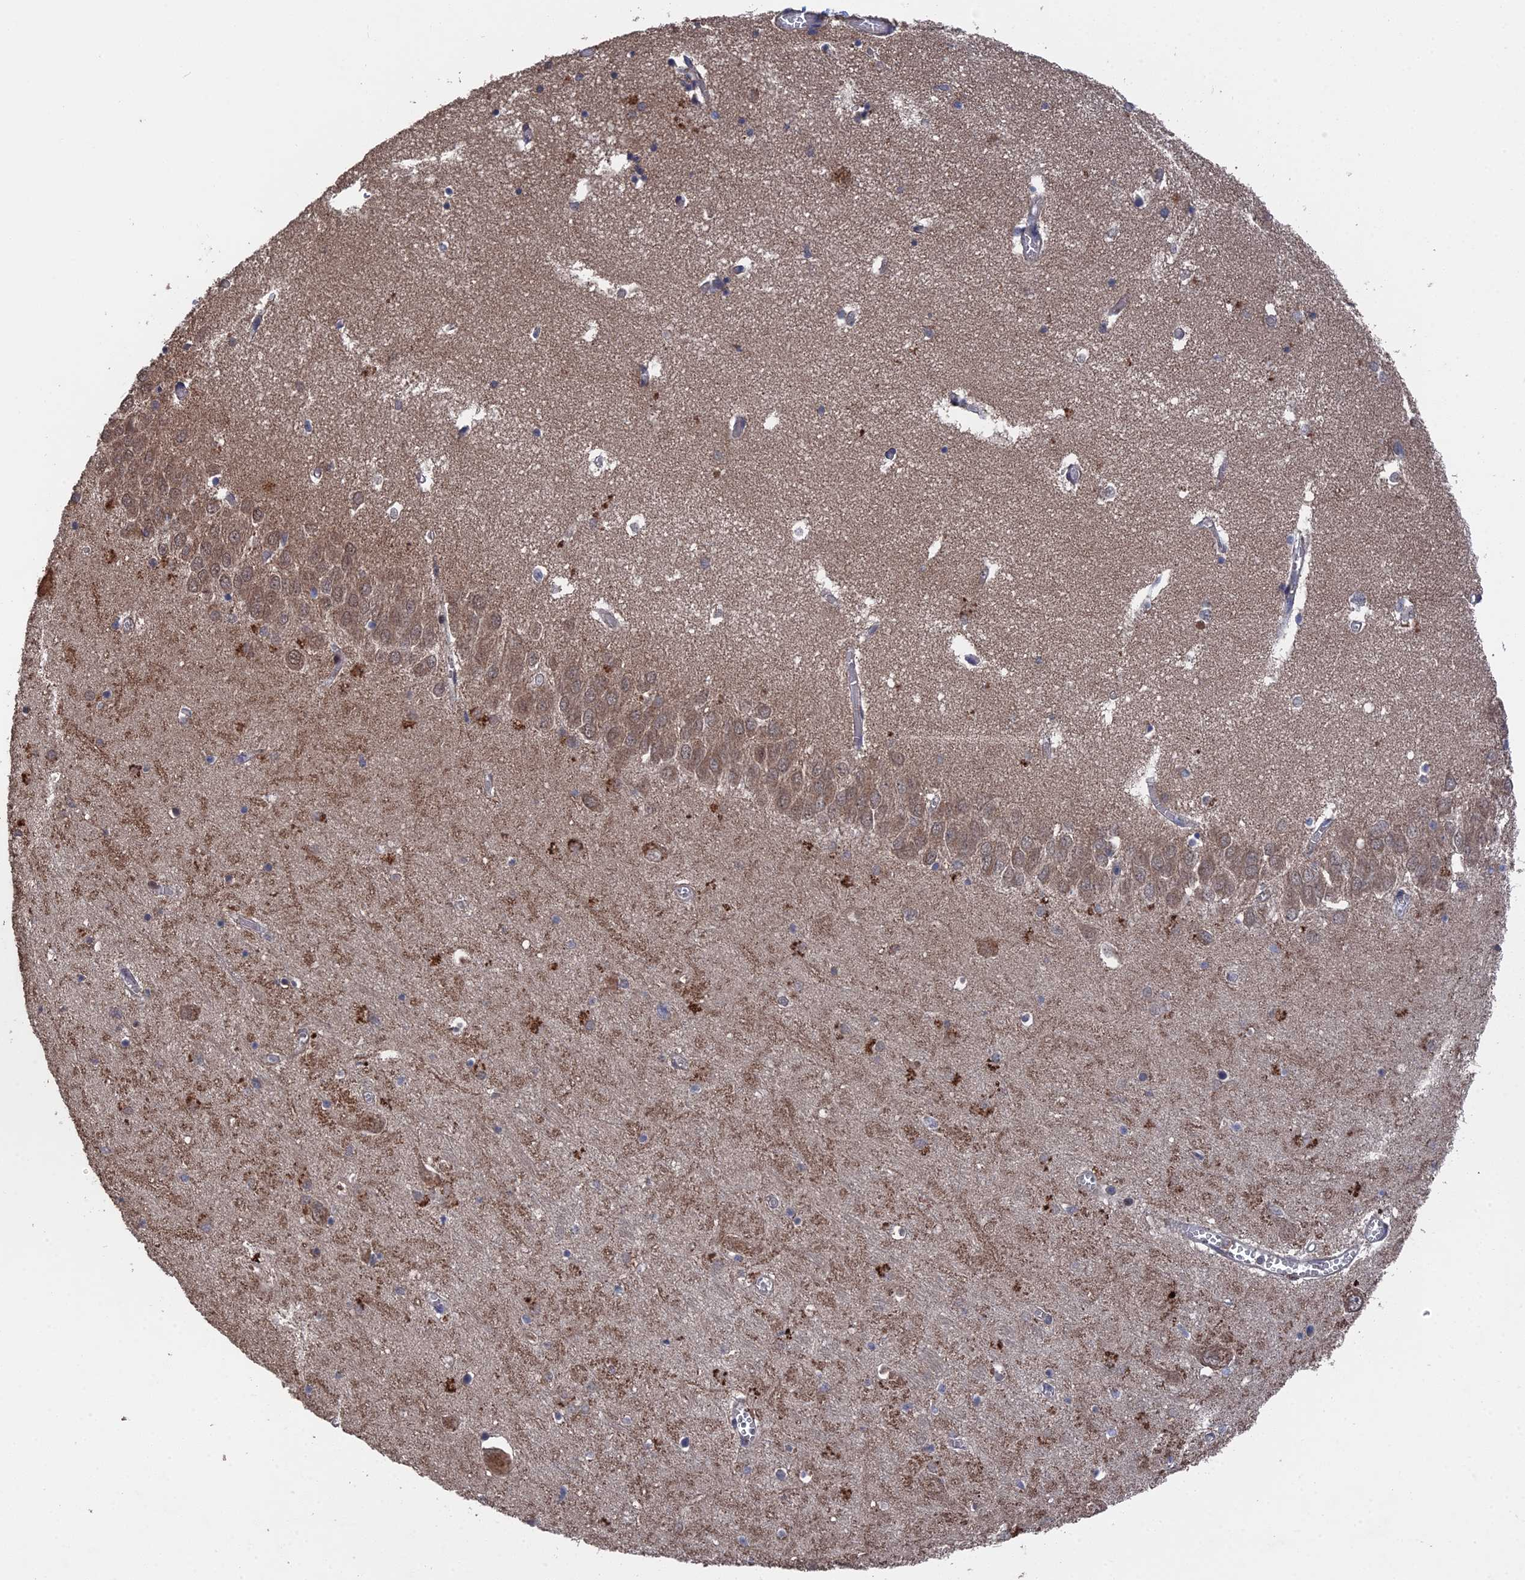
{"staining": {"intensity": "weak", "quantity": "<25%", "location": "cytoplasmic/membranous"}, "tissue": "hippocampus", "cell_type": "Glial cells", "image_type": "normal", "snomed": [{"axis": "morphology", "description": "Normal tissue, NOS"}, {"axis": "topography", "description": "Hippocampus"}], "caption": "A high-resolution histopathology image shows immunohistochemistry staining of normal hippocampus, which displays no significant staining in glial cells.", "gene": "CEACAM21", "patient": {"sex": "male", "age": 70}}